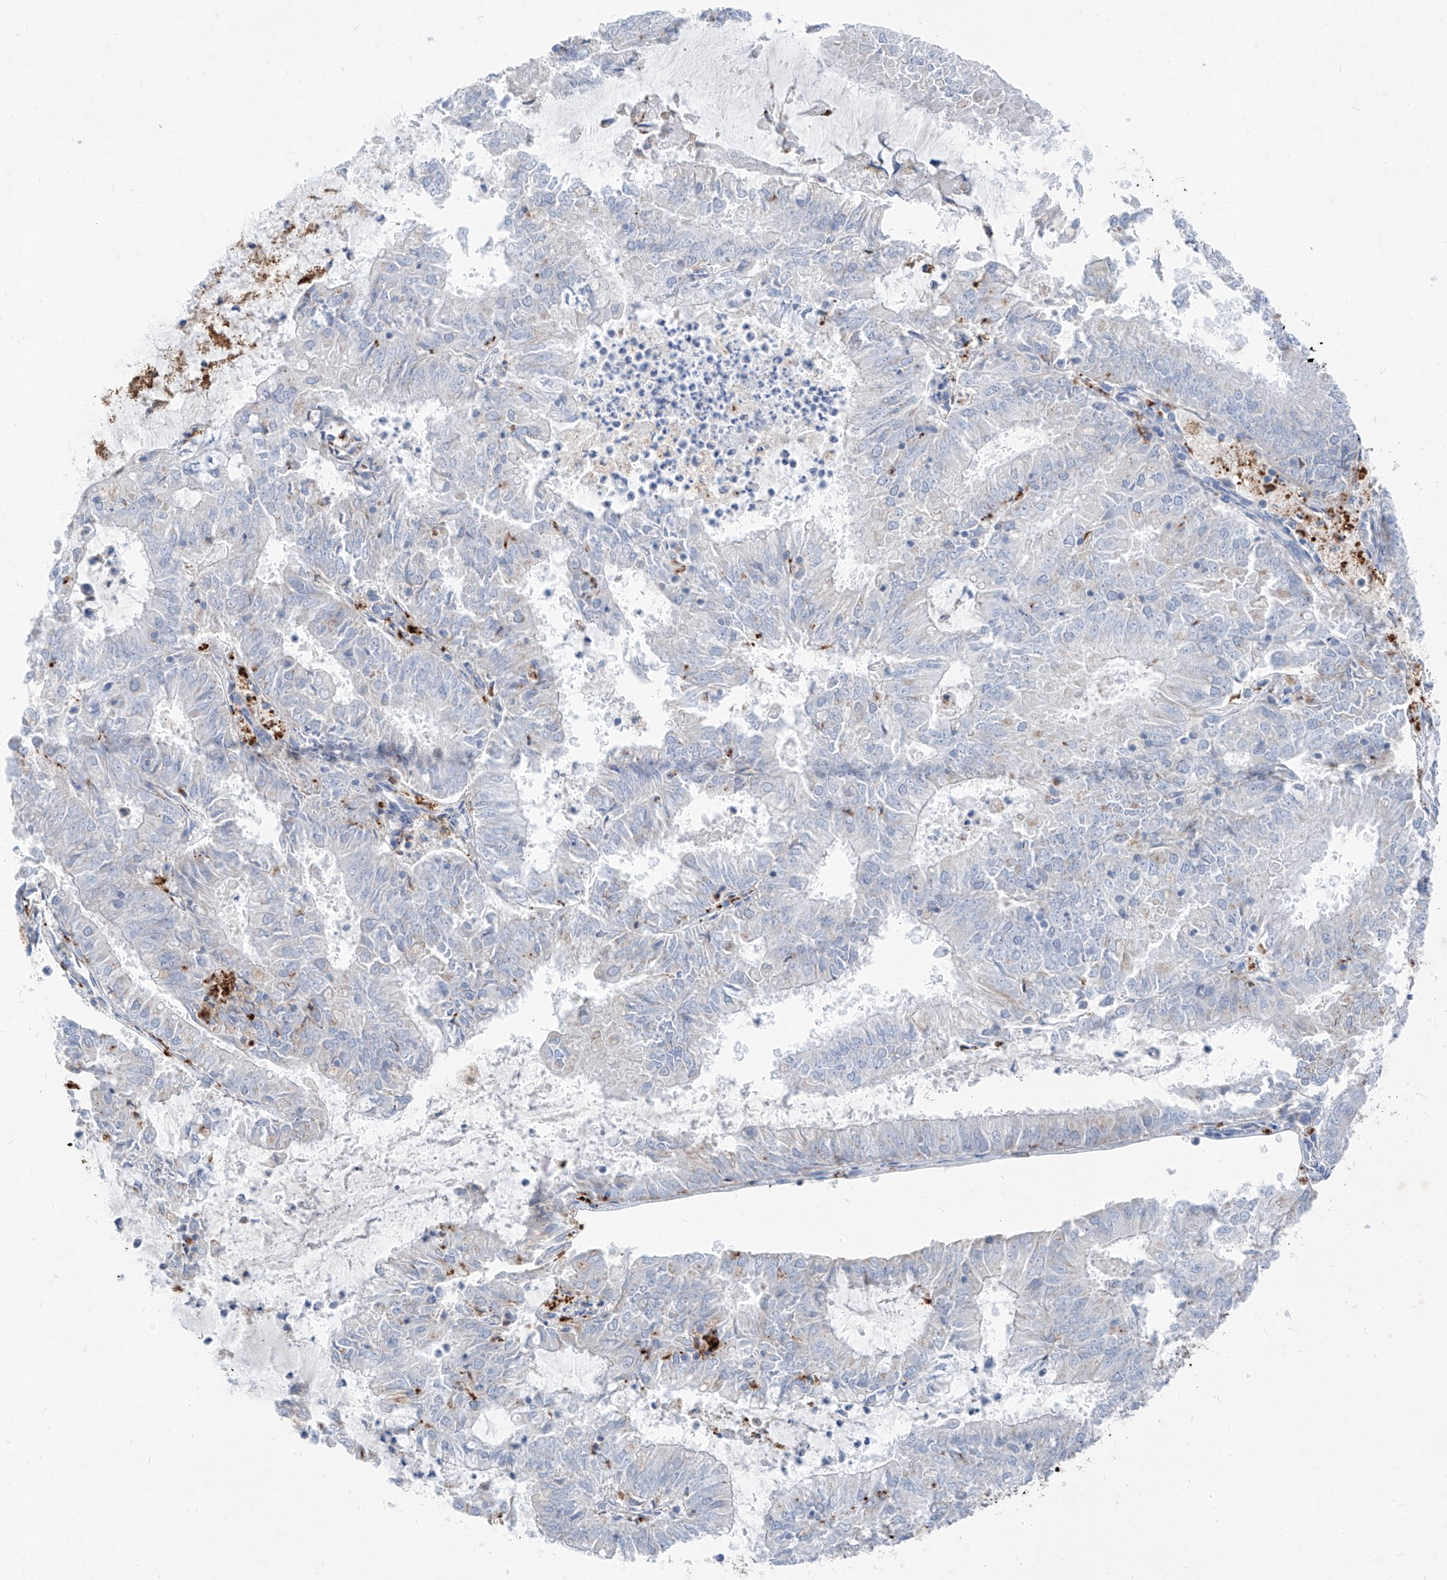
{"staining": {"intensity": "negative", "quantity": "none", "location": "none"}, "tissue": "endometrial cancer", "cell_type": "Tumor cells", "image_type": "cancer", "snomed": [{"axis": "morphology", "description": "Adenocarcinoma, NOS"}, {"axis": "topography", "description": "Endometrium"}], "caption": "Immunohistochemistry photomicrograph of endometrial cancer (adenocarcinoma) stained for a protein (brown), which displays no expression in tumor cells. The staining is performed using DAB (3,3'-diaminobenzidine) brown chromogen with nuclei counter-stained in using hematoxylin.", "gene": "GPR137C", "patient": {"sex": "female", "age": 57}}